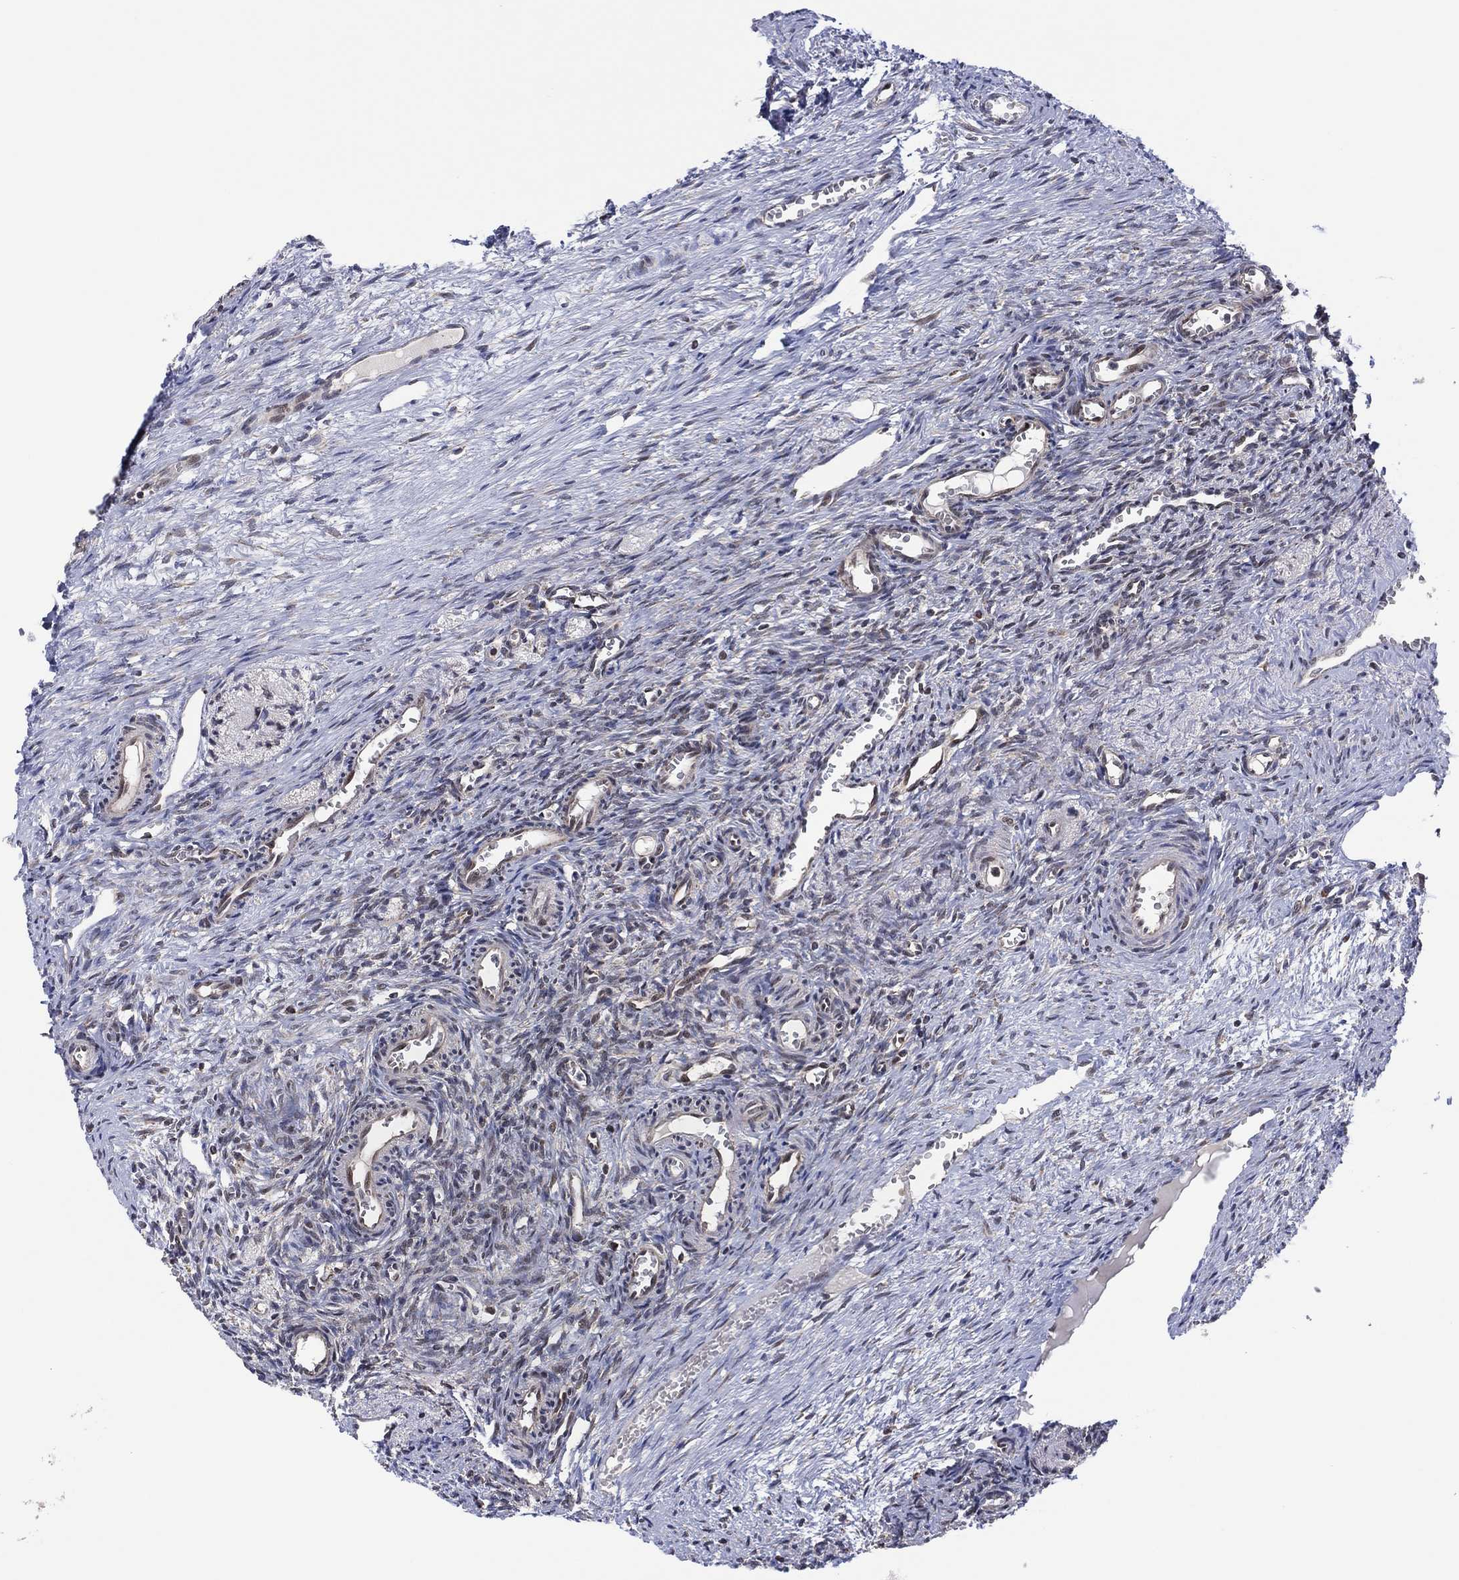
{"staining": {"intensity": "negative", "quantity": "none", "location": "none"}, "tissue": "ovary", "cell_type": "Ovarian stroma cells", "image_type": "normal", "snomed": [{"axis": "morphology", "description": "Normal tissue, NOS"}, {"axis": "topography", "description": "Ovary"}], "caption": "IHC photomicrograph of normal ovary: human ovary stained with DAB (3,3'-diaminobenzidine) exhibits no significant protein staining in ovarian stroma cells.", "gene": "PIDD1", "patient": {"sex": "female", "age": 39}}